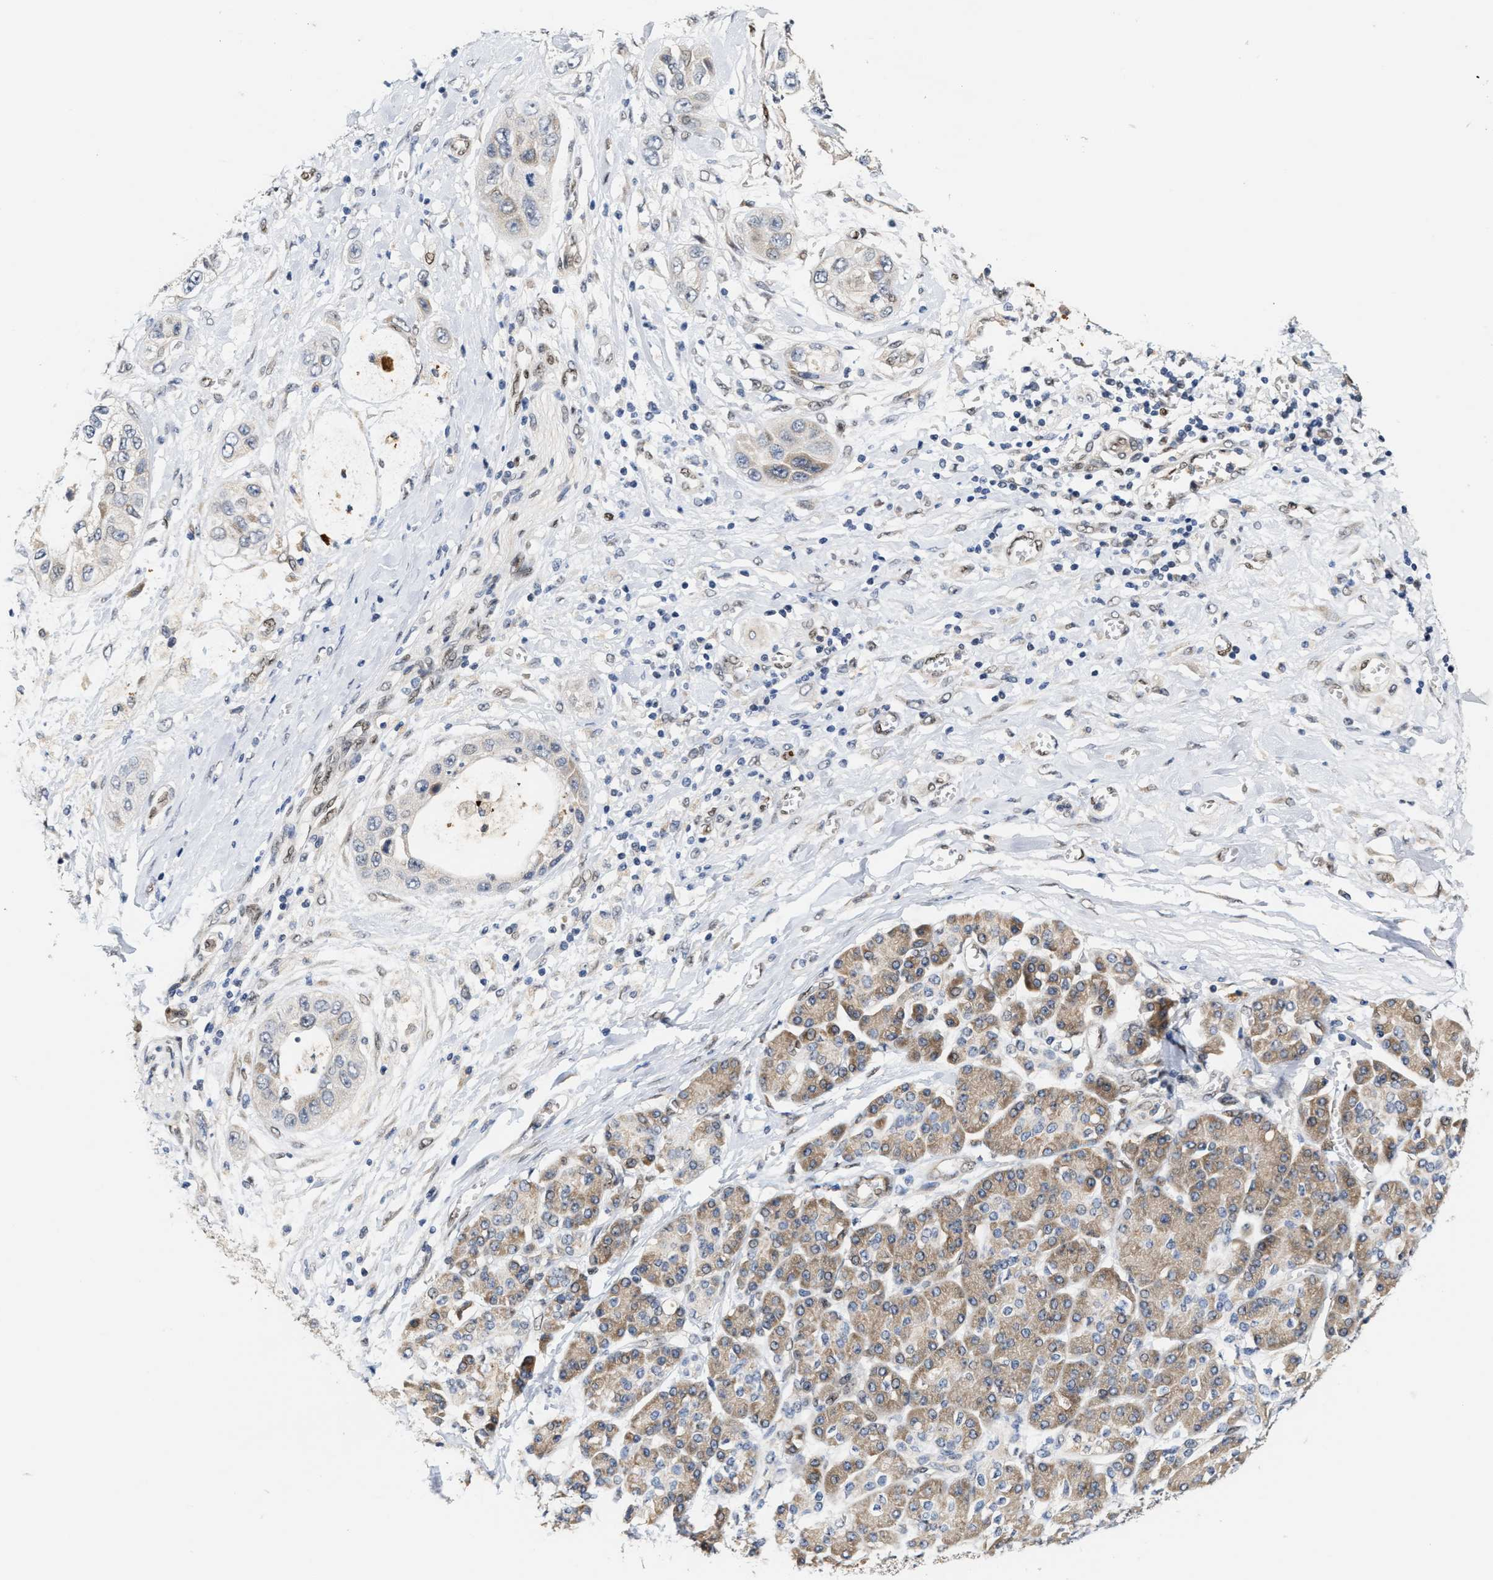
{"staining": {"intensity": "negative", "quantity": "none", "location": "none"}, "tissue": "pancreatic cancer", "cell_type": "Tumor cells", "image_type": "cancer", "snomed": [{"axis": "morphology", "description": "Adenocarcinoma, NOS"}, {"axis": "topography", "description": "Pancreas"}], "caption": "An image of adenocarcinoma (pancreatic) stained for a protein shows no brown staining in tumor cells.", "gene": "TCF4", "patient": {"sex": "female", "age": 70}}